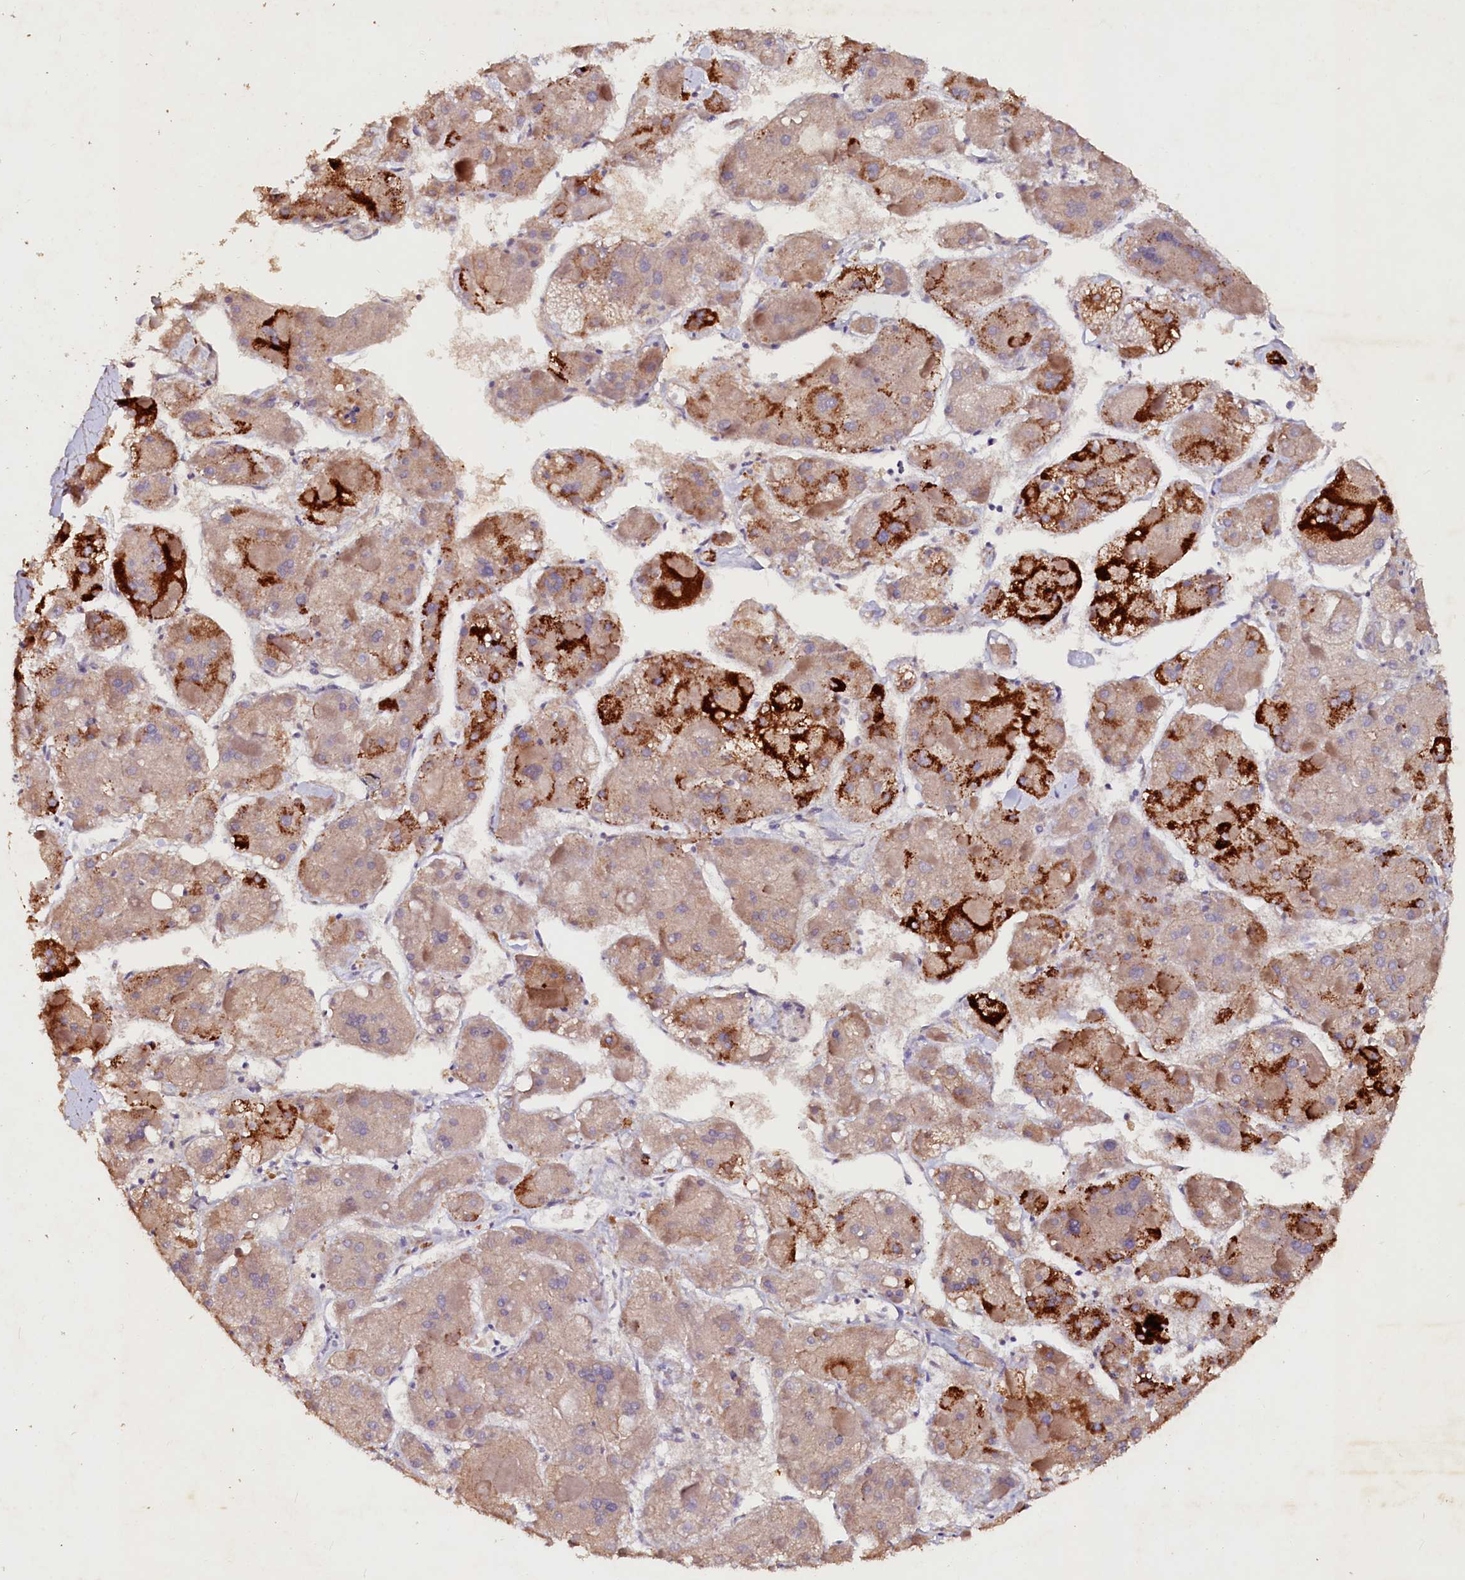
{"staining": {"intensity": "strong", "quantity": "<25%", "location": "cytoplasmic/membranous"}, "tissue": "liver cancer", "cell_type": "Tumor cells", "image_type": "cancer", "snomed": [{"axis": "morphology", "description": "Carcinoma, Hepatocellular, NOS"}, {"axis": "topography", "description": "Liver"}], "caption": "Liver cancer stained with a protein marker reveals strong staining in tumor cells.", "gene": "VPS36", "patient": {"sex": "female", "age": 73}}